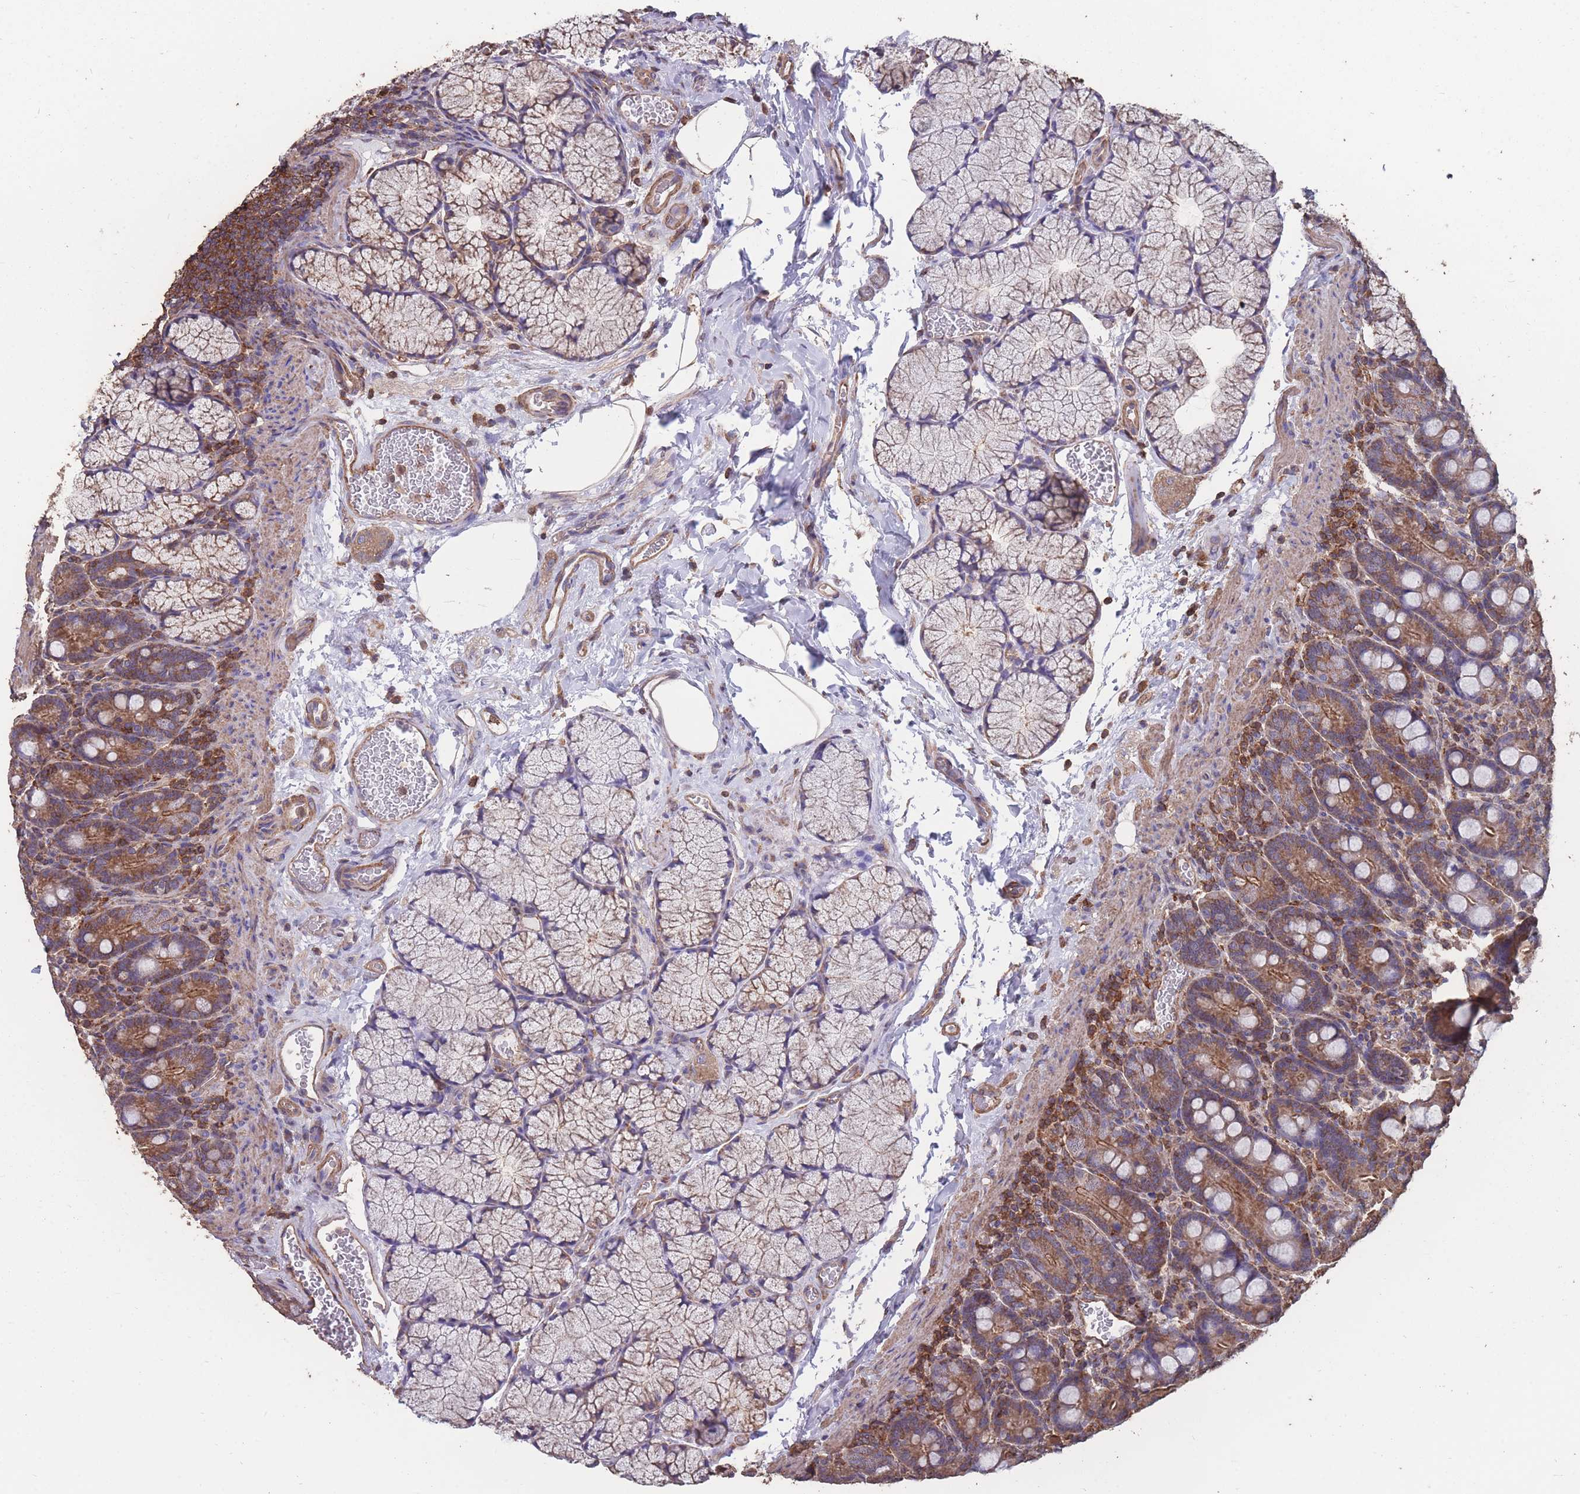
{"staining": {"intensity": "moderate", "quantity": ">75%", "location": "cytoplasmic/membranous"}, "tissue": "duodenum", "cell_type": "Glandular cells", "image_type": "normal", "snomed": [{"axis": "morphology", "description": "Normal tissue, NOS"}, {"axis": "topography", "description": "Duodenum"}], "caption": "Glandular cells reveal moderate cytoplasmic/membranous staining in approximately >75% of cells in benign duodenum. The protein is stained brown, and the nuclei are stained in blue (DAB (3,3'-diaminobenzidine) IHC with brightfield microscopy, high magnification).", "gene": "NUDT21", "patient": {"sex": "male", "age": 35}}